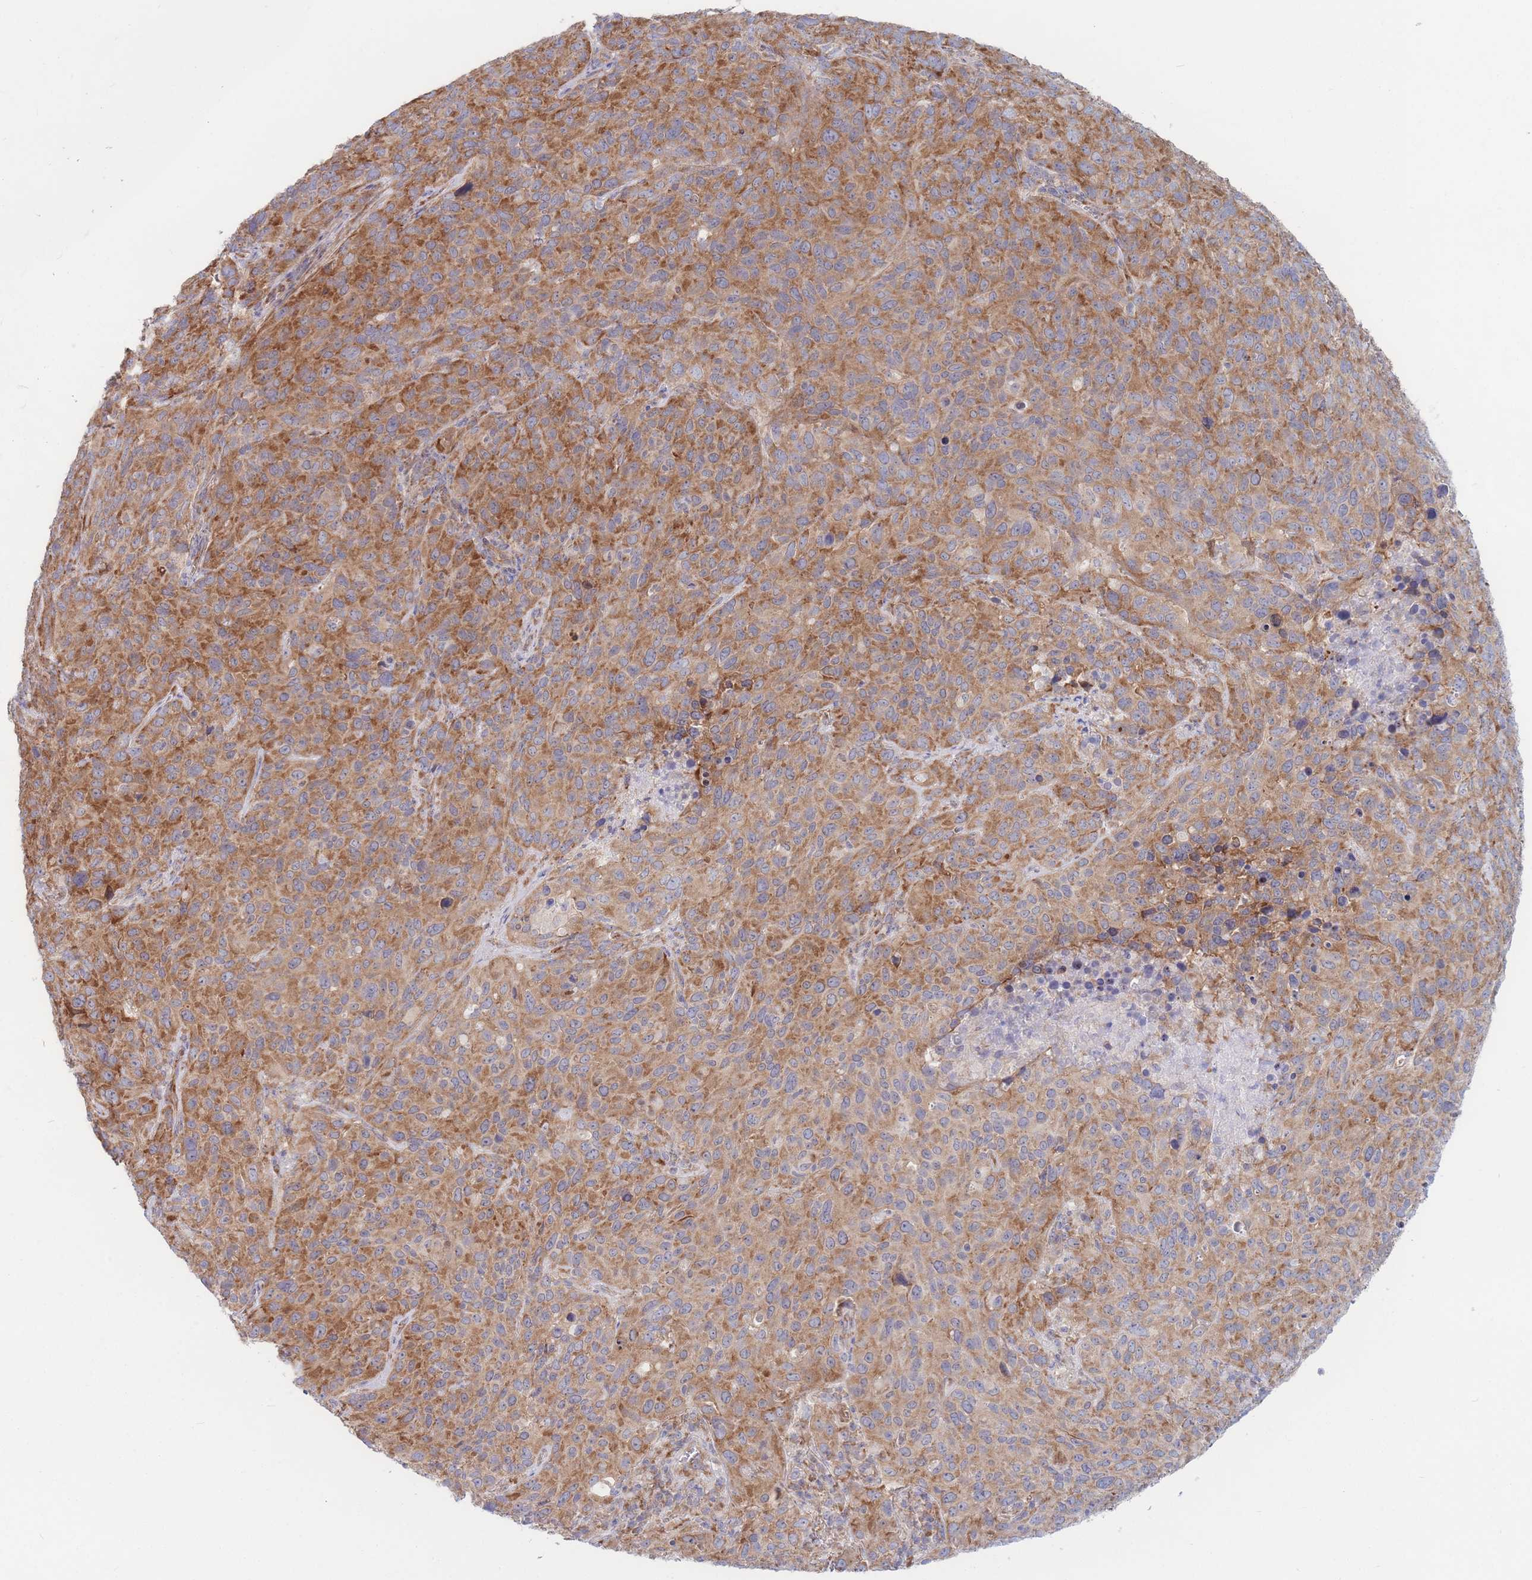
{"staining": {"intensity": "moderate", "quantity": ">75%", "location": "cytoplasmic/membranous"}, "tissue": "cervical cancer", "cell_type": "Tumor cells", "image_type": "cancer", "snomed": [{"axis": "morphology", "description": "Squamous cell carcinoma, NOS"}, {"axis": "topography", "description": "Cervix"}], "caption": "The image displays staining of squamous cell carcinoma (cervical), revealing moderate cytoplasmic/membranous protein expression (brown color) within tumor cells. (DAB (3,3'-diaminobenzidine) IHC with brightfield microscopy, high magnification).", "gene": "RPL8", "patient": {"sex": "female", "age": 51}}